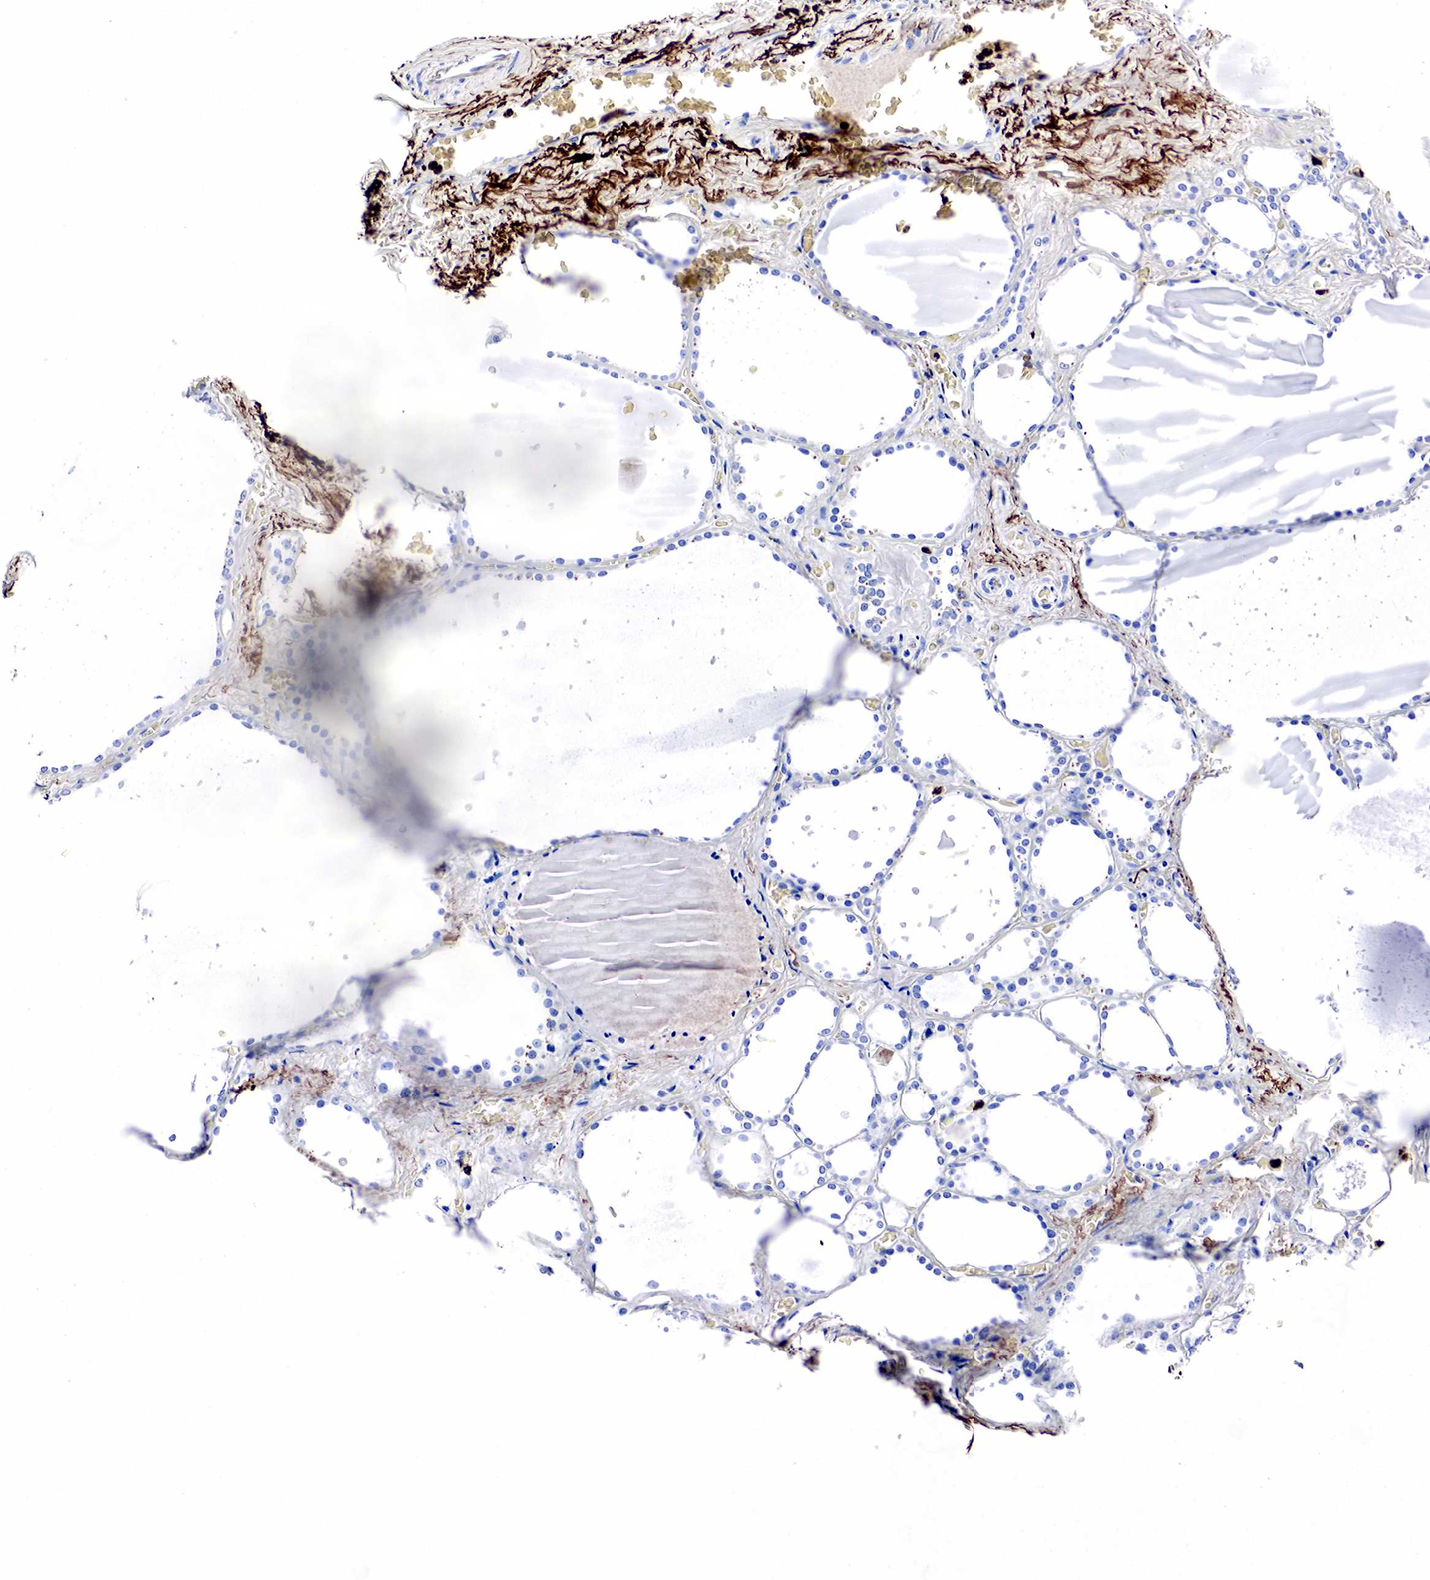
{"staining": {"intensity": "negative", "quantity": "none", "location": "none"}, "tissue": "thyroid gland", "cell_type": "Glandular cells", "image_type": "normal", "snomed": [{"axis": "morphology", "description": "Normal tissue, NOS"}, {"axis": "topography", "description": "Thyroid gland"}], "caption": "DAB immunohistochemical staining of benign human thyroid gland displays no significant positivity in glandular cells. (DAB (3,3'-diaminobenzidine) immunohistochemistry visualized using brightfield microscopy, high magnification).", "gene": "LYZ", "patient": {"sex": "male", "age": 76}}